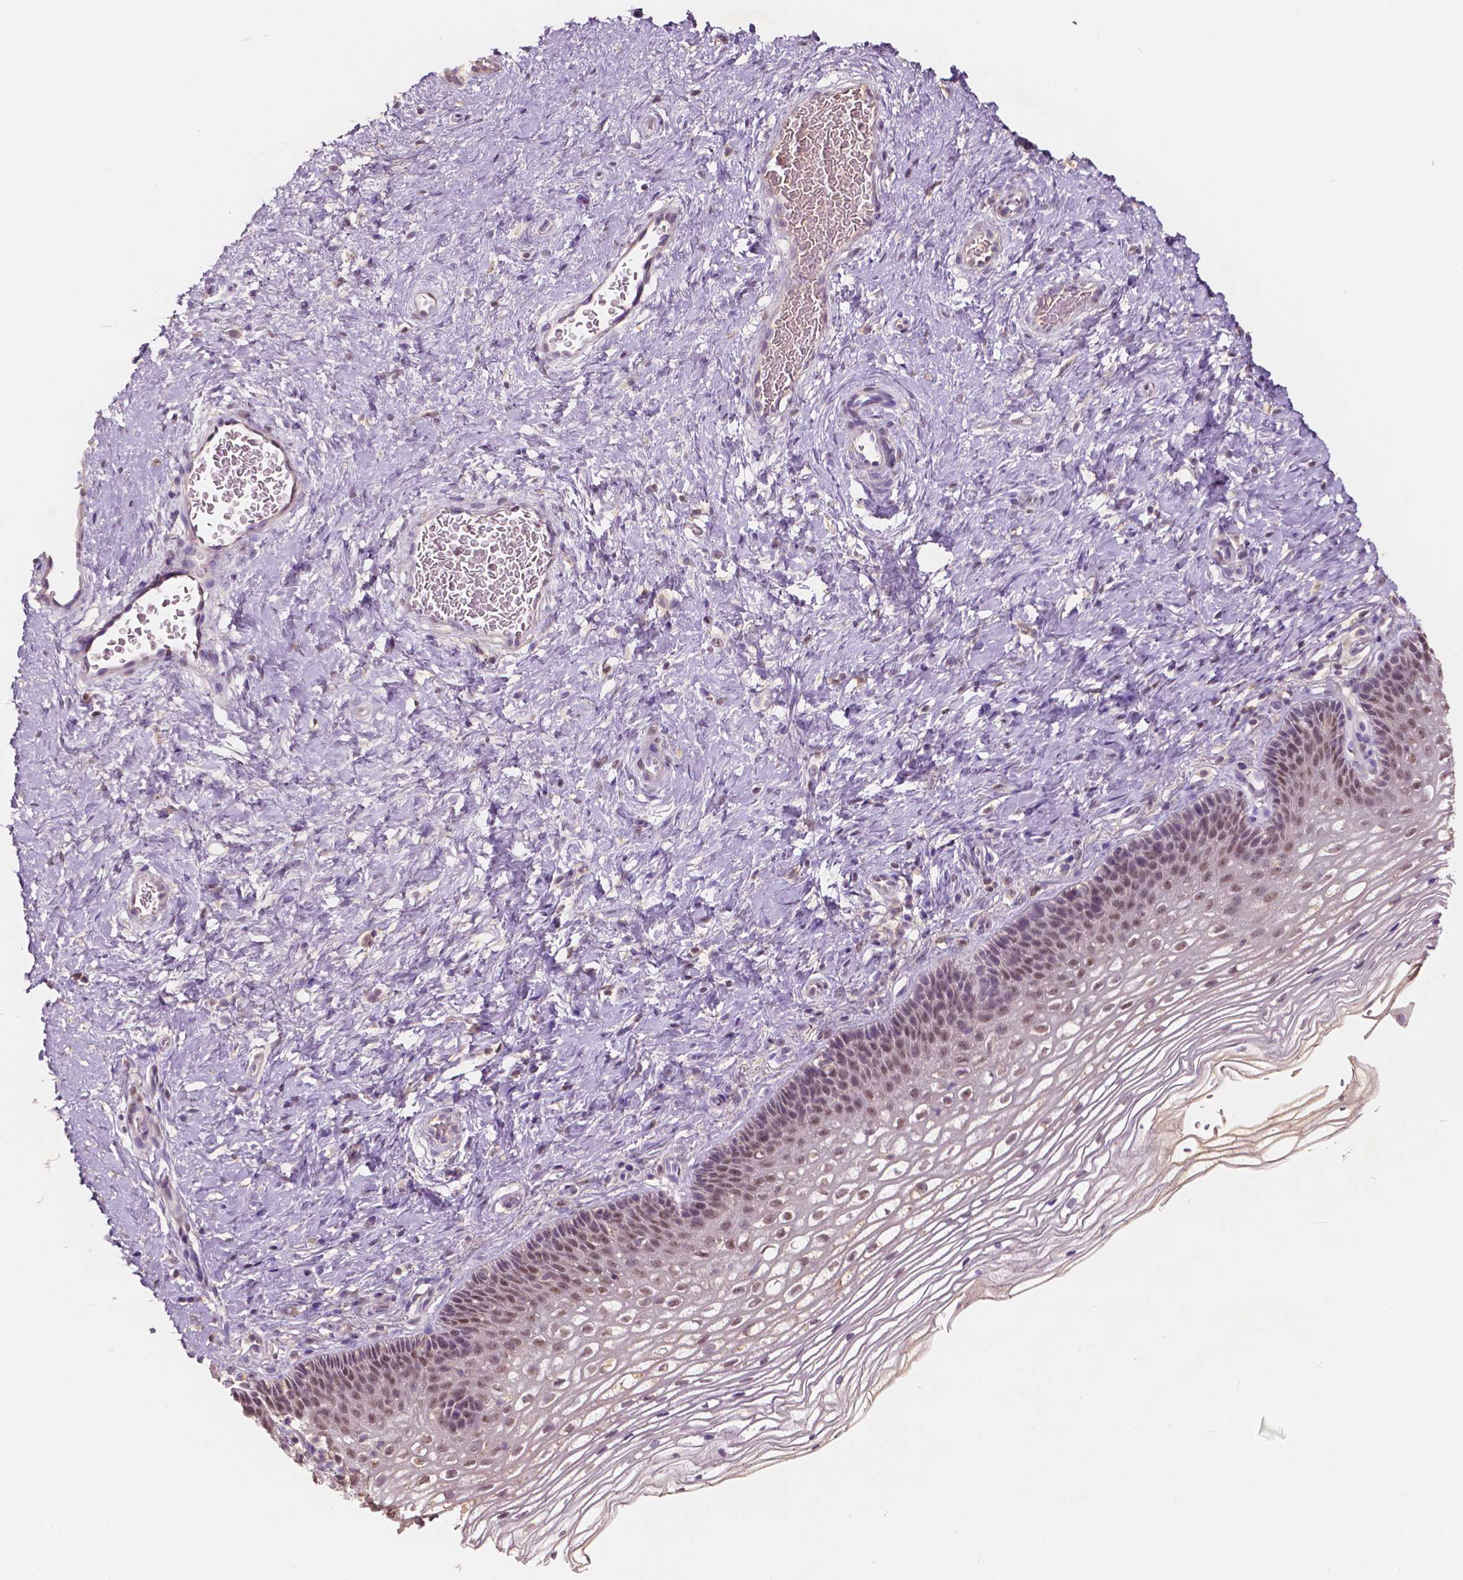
{"staining": {"intensity": "negative", "quantity": "none", "location": "none"}, "tissue": "cervix", "cell_type": "Glandular cells", "image_type": "normal", "snomed": [{"axis": "morphology", "description": "Normal tissue, NOS"}, {"axis": "topography", "description": "Cervix"}], "caption": "High magnification brightfield microscopy of unremarkable cervix stained with DAB (3,3'-diaminobenzidine) (brown) and counterstained with hematoxylin (blue): glandular cells show no significant expression.", "gene": "SOX15", "patient": {"sex": "female", "age": 34}}